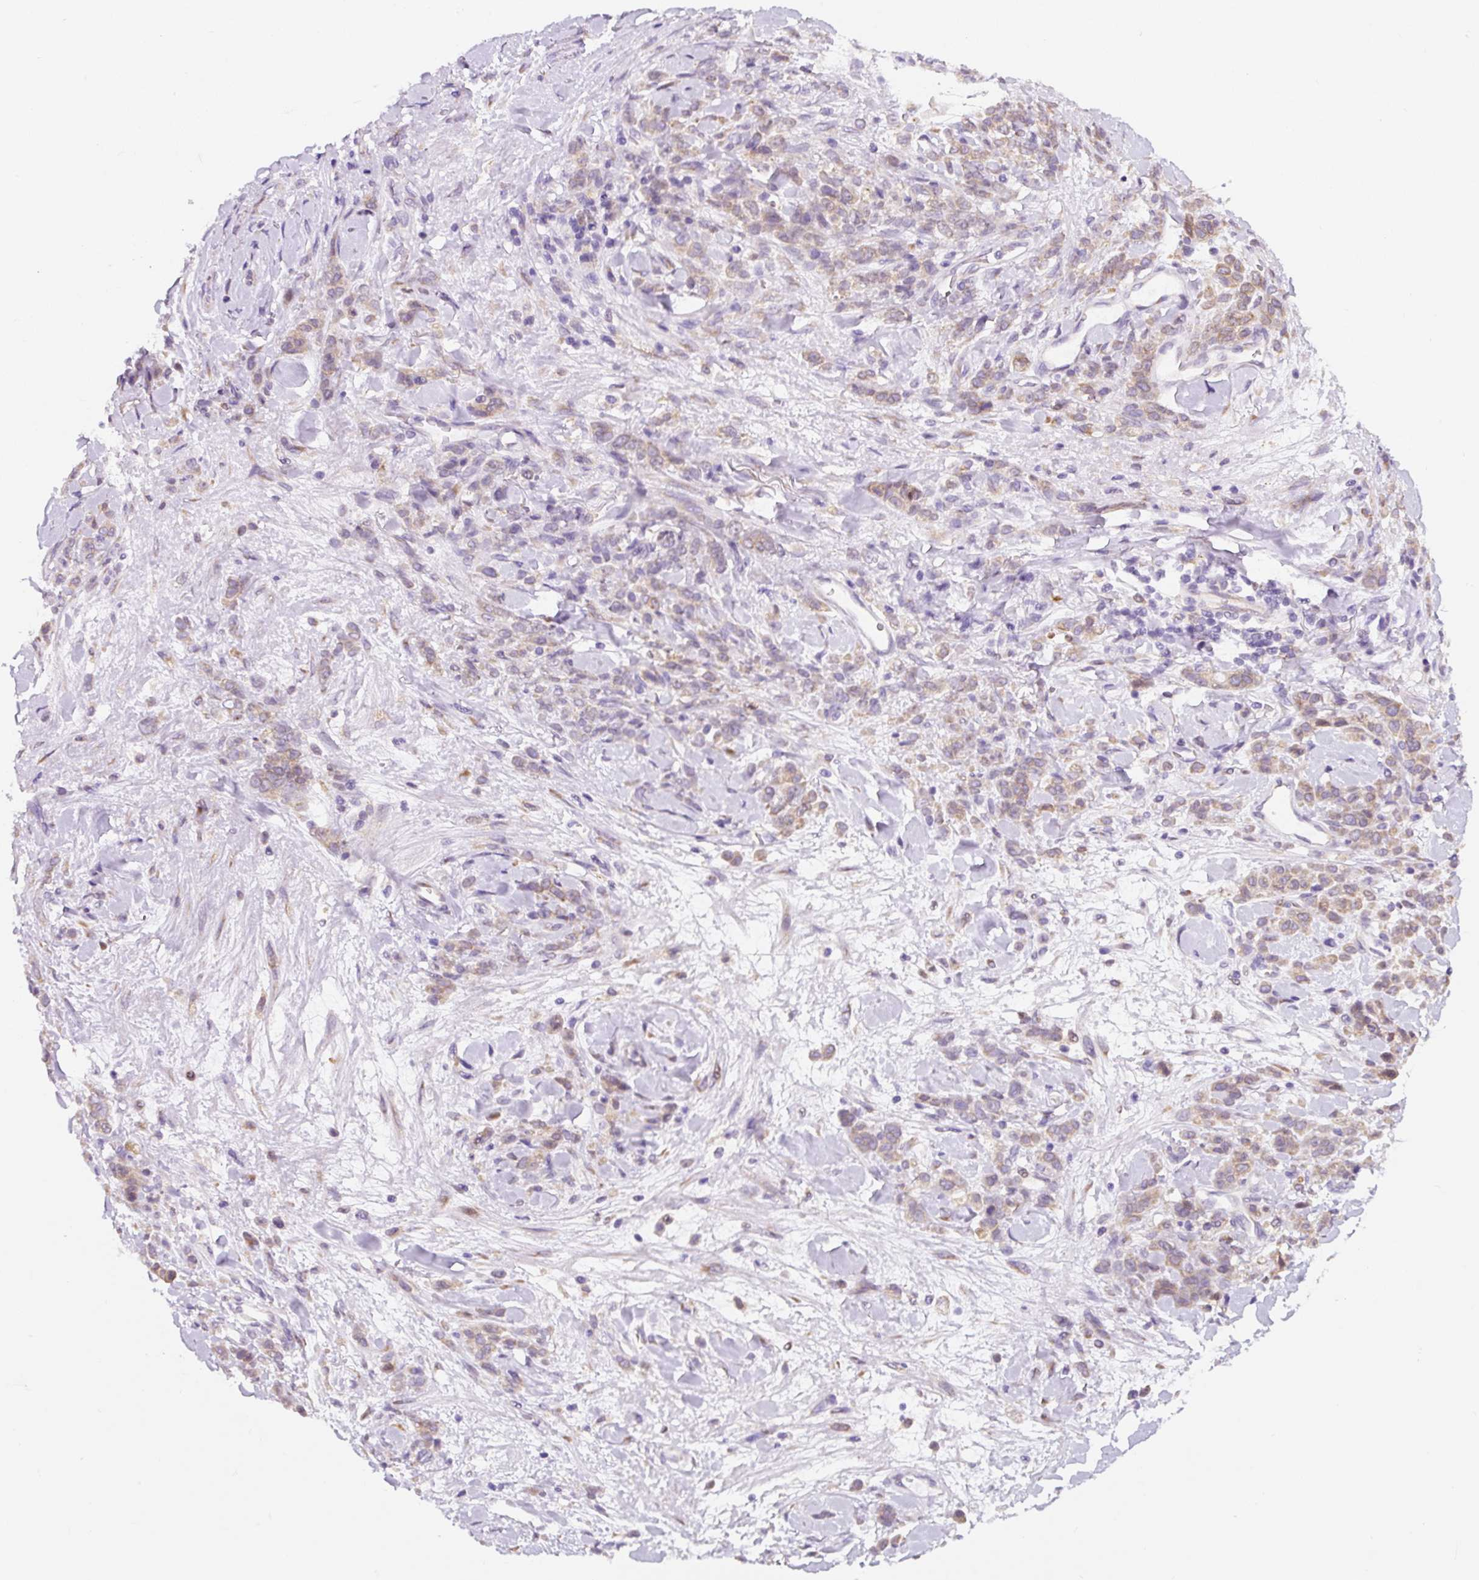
{"staining": {"intensity": "weak", "quantity": "25%-75%", "location": "cytoplasmic/membranous"}, "tissue": "stomach cancer", "cell_type": "Tumor cells", "image_type": "cancer", "snomed": [{"axis": "morphology", "description": "Normal tissue, NOS"}, {"axis": "morphology", "description": "Adenocarcinoma, NOS"}, {"axis": "topography", "description": "Stomach"}], "caption": "Immunohistochemical staining of stomach cancer displays low levels of weak cytoplasmic/membranous expression in approximately 25%-75% of tumor cells.", "gene": "DDOST", "patient": {"sex": "male", "age": 82}}